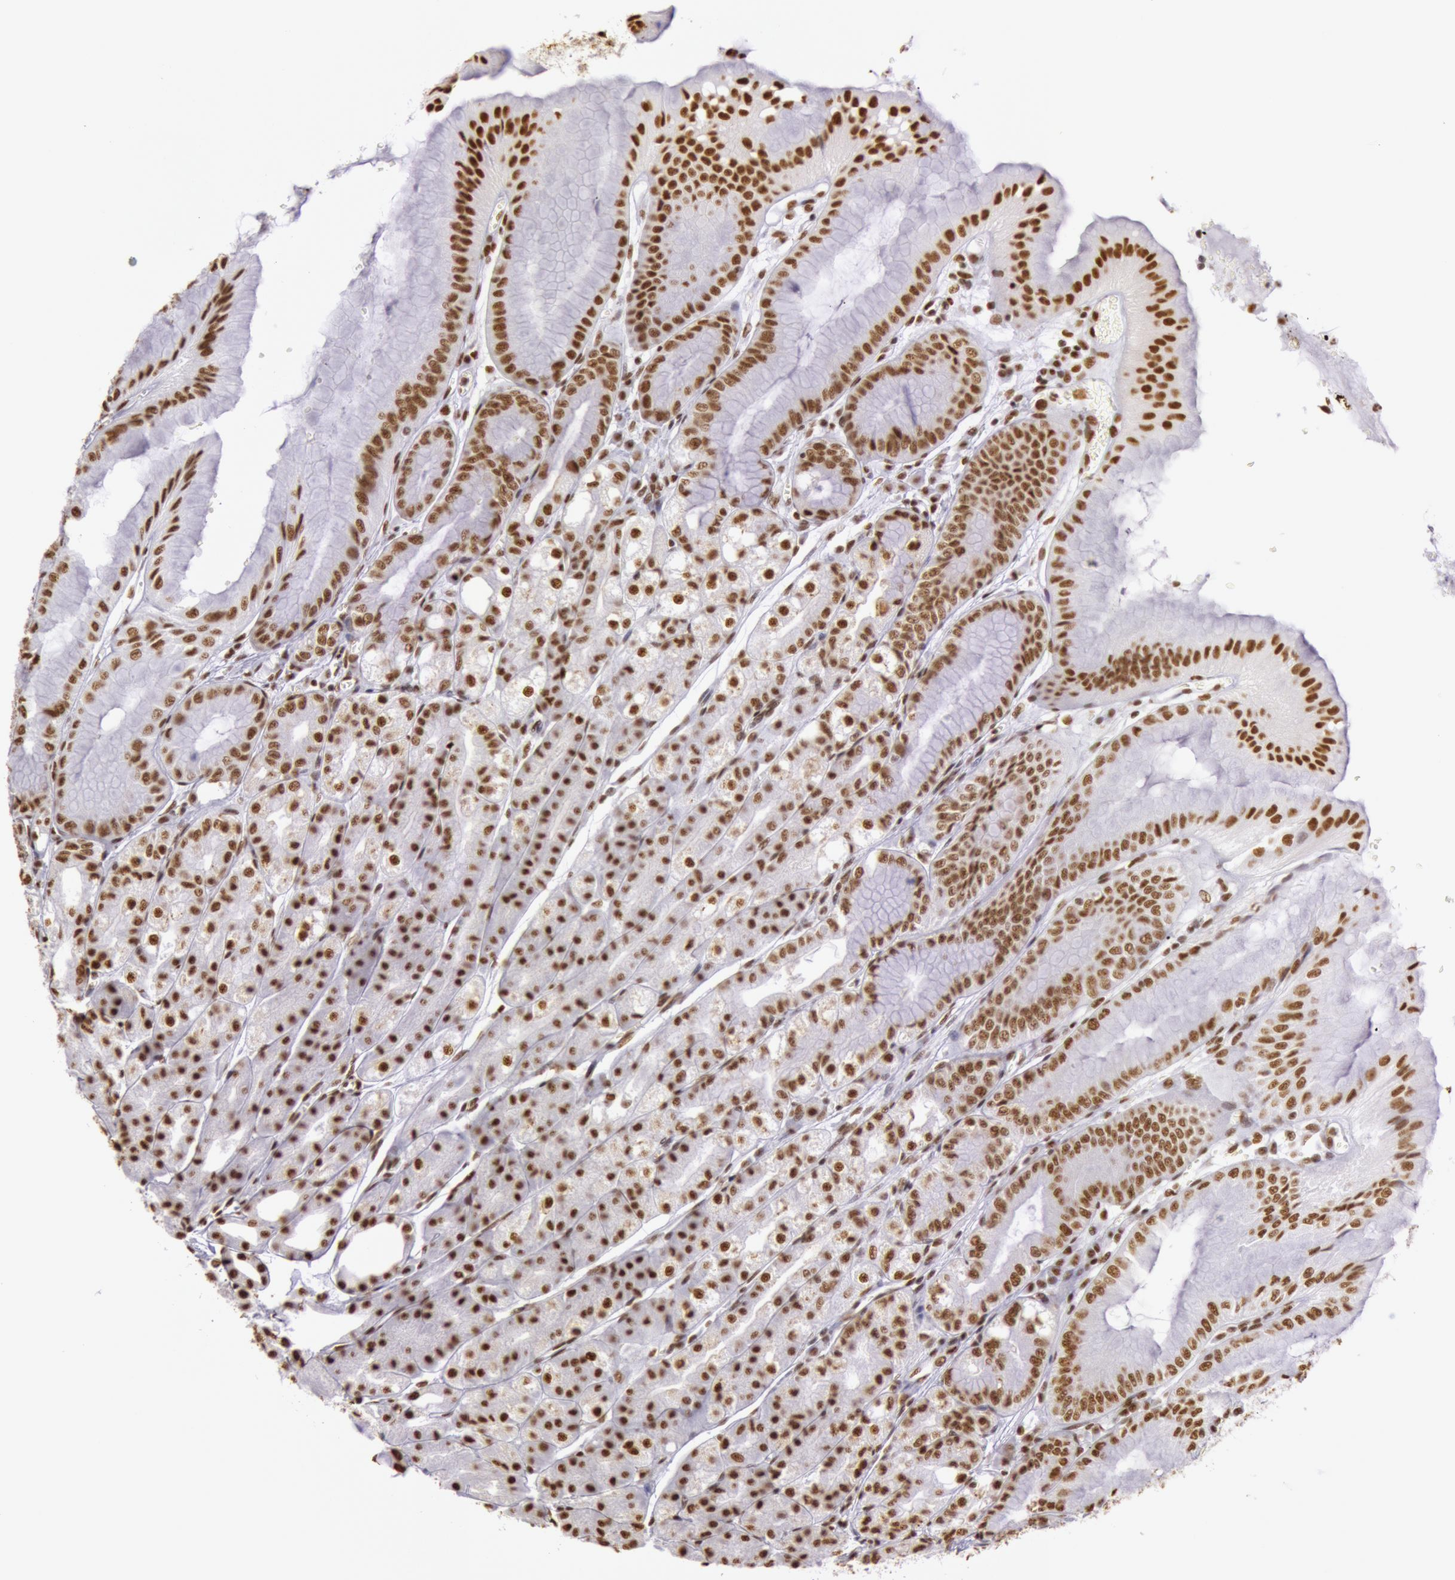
{"staining": {"intensity": "strong", "quantity": ">75%", "location": "nuclear"}, "tissue": "stomach", "cell_type": "Glandular cells", "image_type": "normal", "snomed": [{"axis": "morphology", "description": "Normal tissue, NOS"}, {"axis": "topography", "description": "Stomach, lower"}], "caption": "Approximately >75% of glandular cells in unremarkable human stomach demonstrate strong nuclear protein expression as visualized by brown immunohistochemical staining.", "gene": "HNRNPH1", "patient": {"sex": "male", "age": 71}}